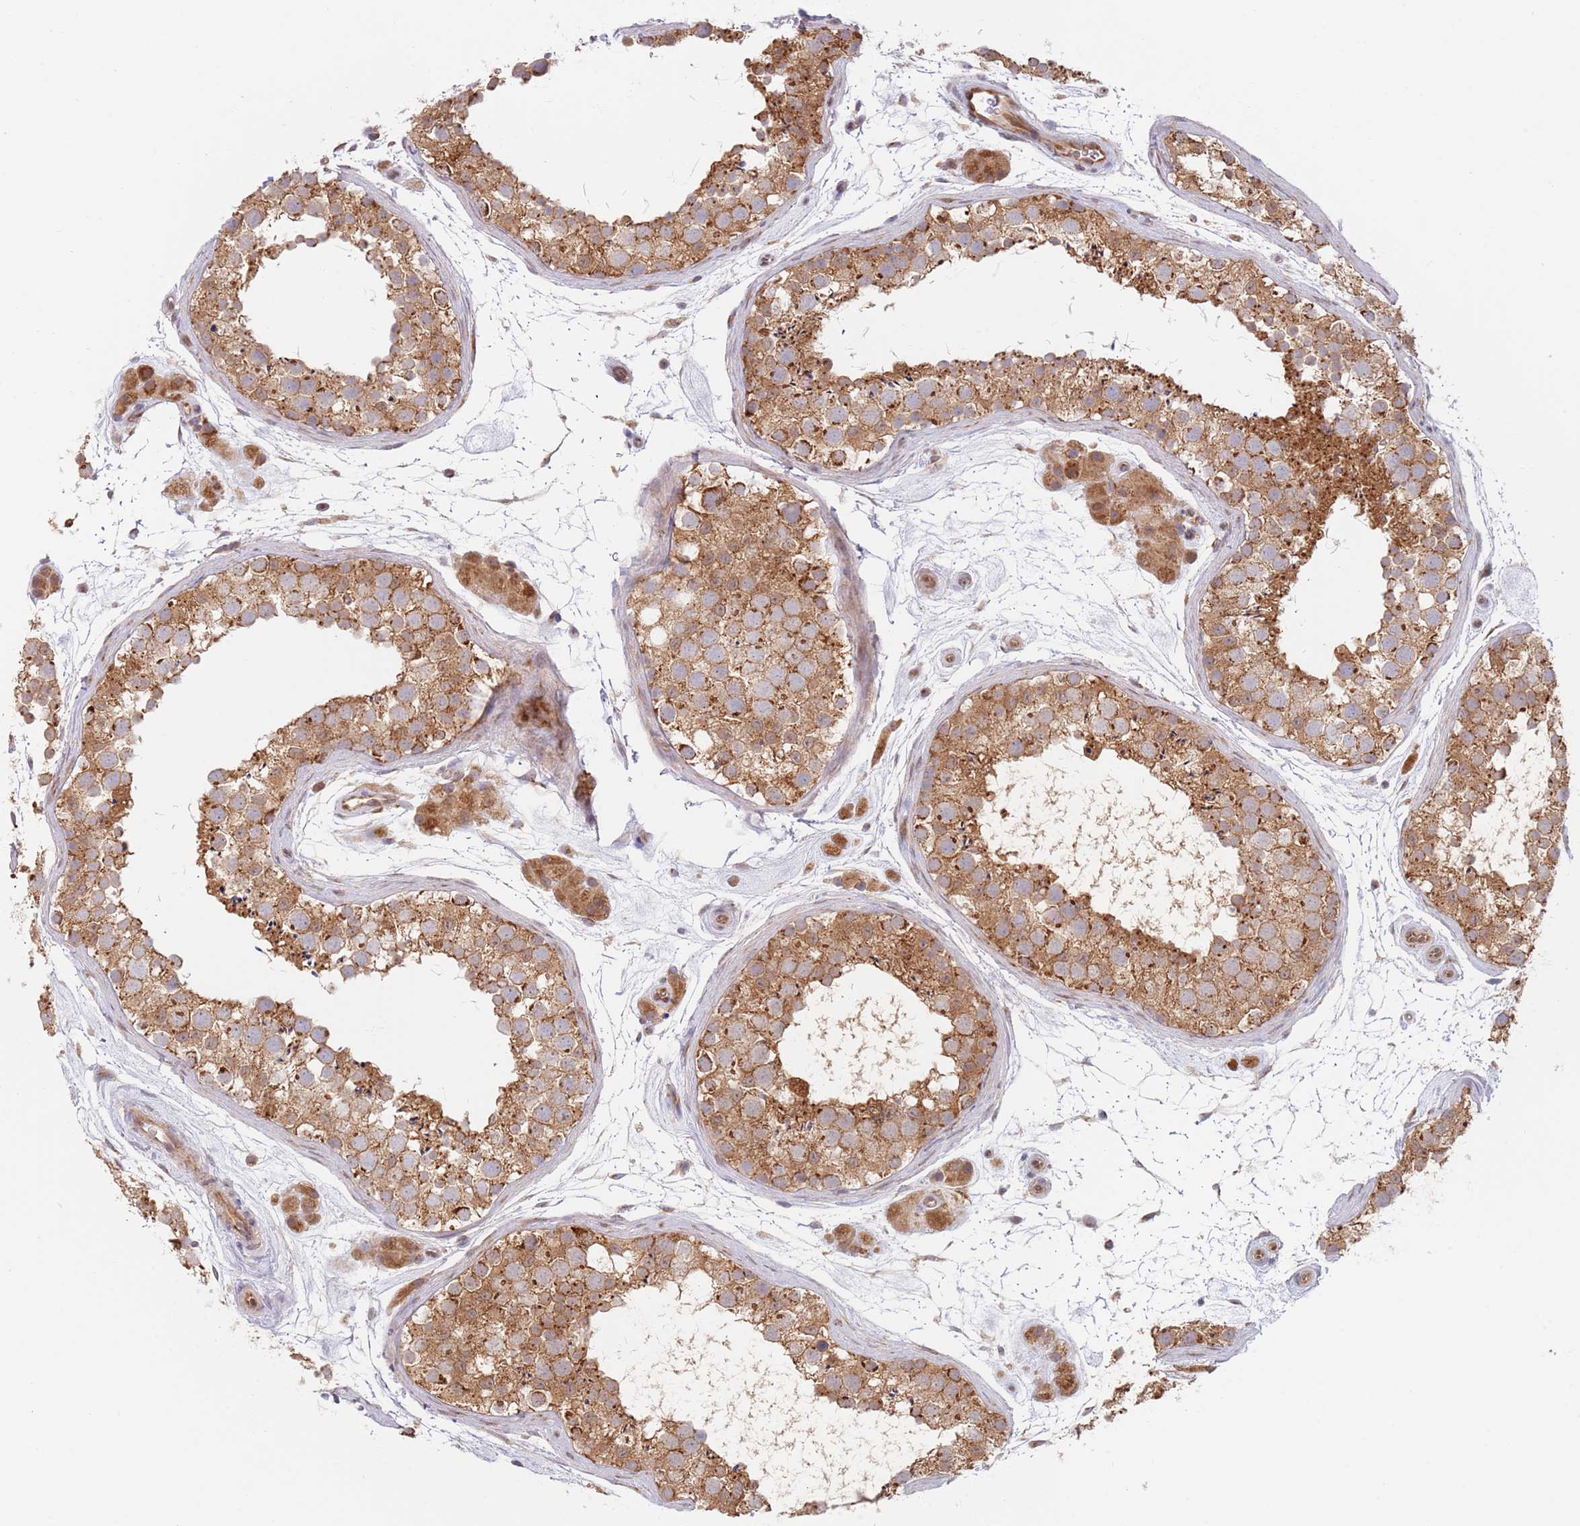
{"staining": {"intensity": "moderate", "quantity": ">75%", "location": "cytoplasmic/membranous"}, "tissue": "testis", "cell_type": "Cells in seminiferous ducts", "image_type": "normal", "snomed": [{"axis": "morphology", "description": "Normal tissue, NOS"}, {"axis": "topography", "description": "Testis"}], "caption": "A high-resolution histopathology image shows immunohistochemistry staining of normal testis, which reveals moderate cytoplasmic/membranous staining in about >75% of cells in seminiferous ducts. (DAB IHC, brown staining for protein, blue staining for nuclei).", "gene": "GUK1", "patient": {"sex": "male", "age": 41}}